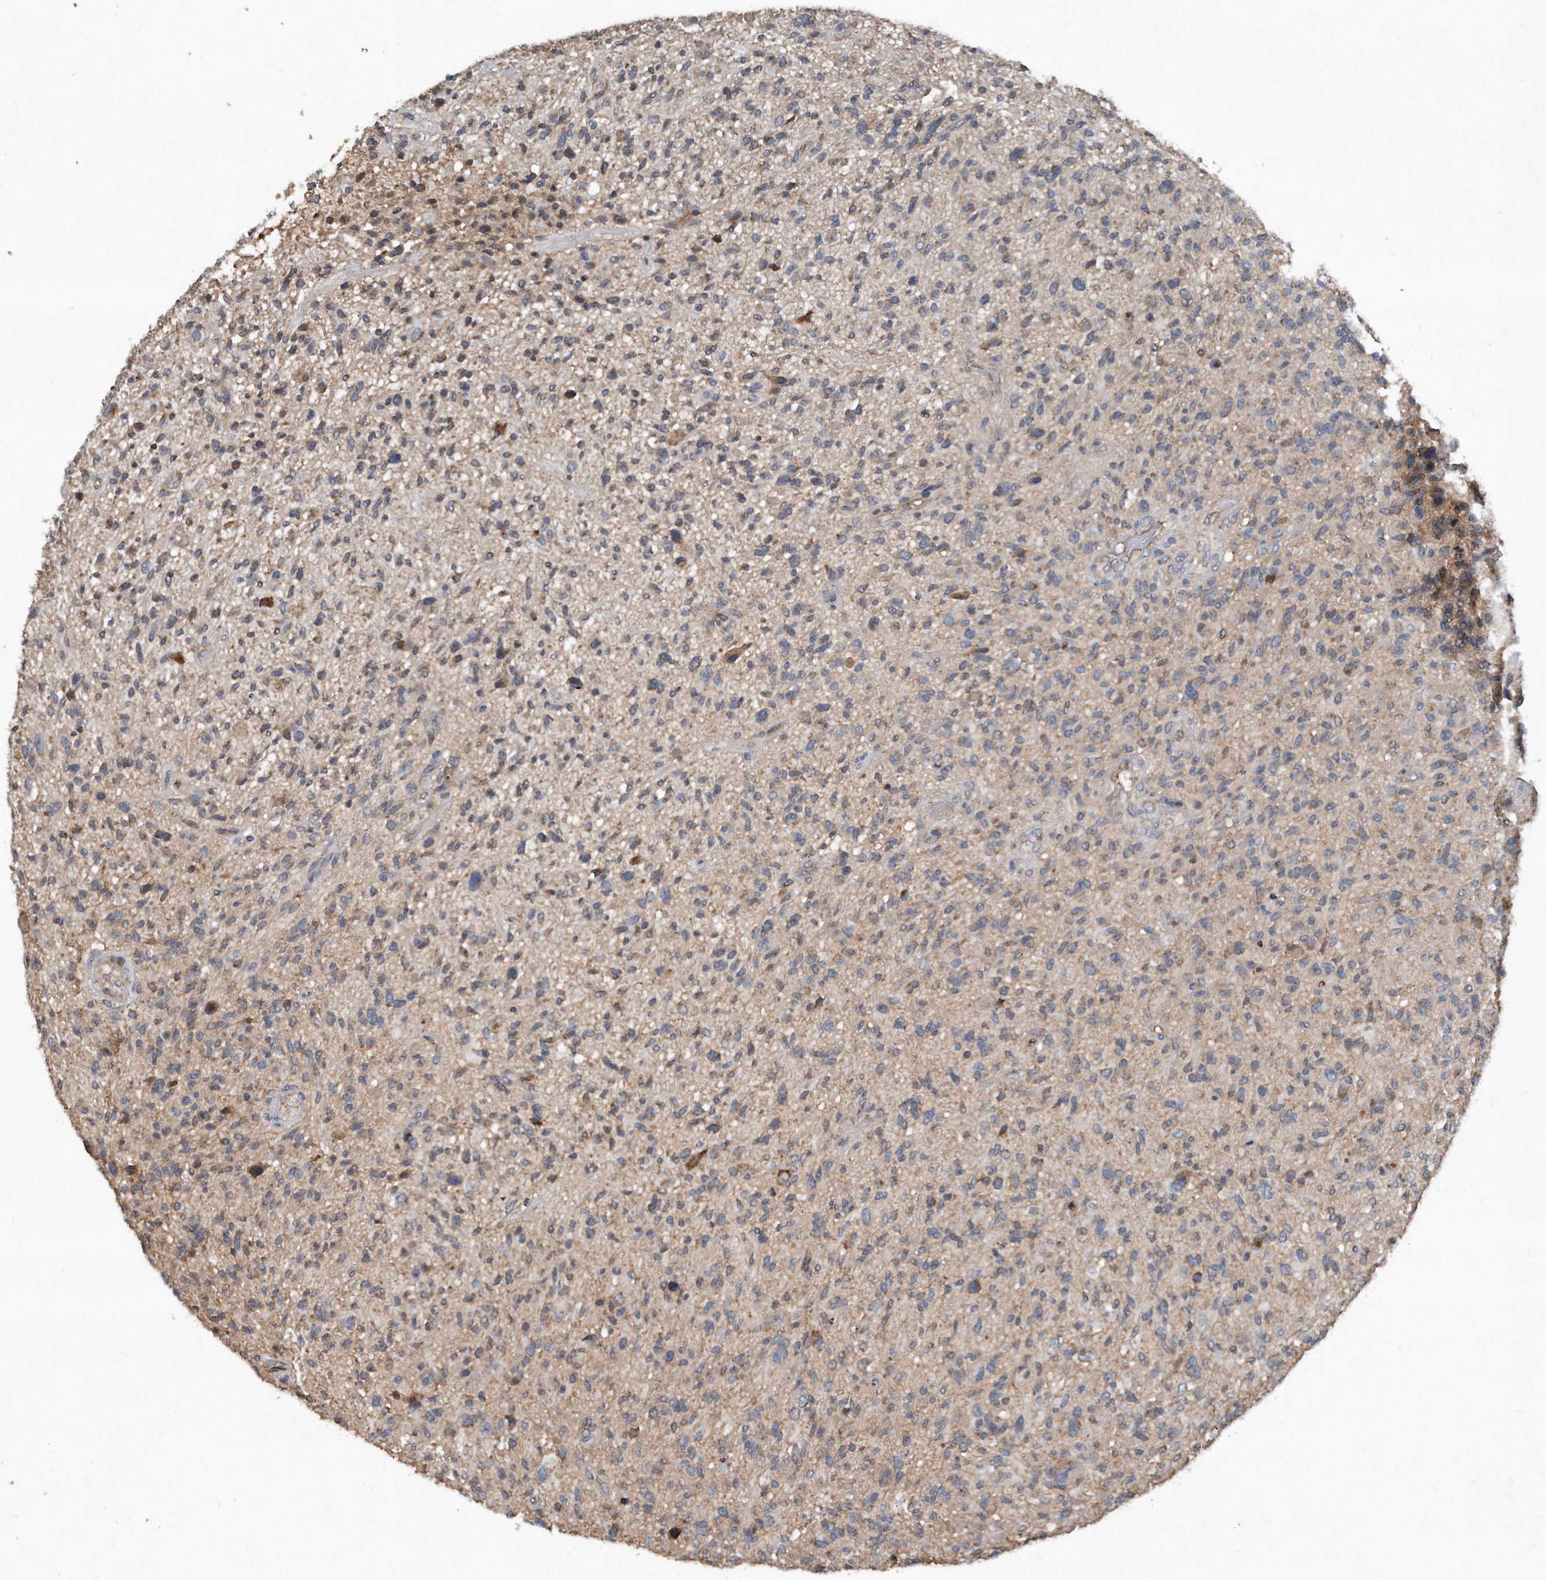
{"staining": {"intensity": "negative", "quantity": "none", "location": "none"}, "tissue": "glioma", "cell_type": "Tumor cells", "image_type": "cancer", "snomed": [{"axis": "morphology", "description": "Glioma, malignant, High grade"}, {"axis": "topography", "description": "Brain"}], "caption": "IHC of human glioma demonstrates no expression in tumor cells. The staining was performed using DAB (3,3'-diaminobenzidine) to visualize the protein expression in brown, while the nuclei were stained in blue with hematoxylin (Magnification: 20x).", "gene": "SDHA", "patient": {"sex": "male", "age": 47}}